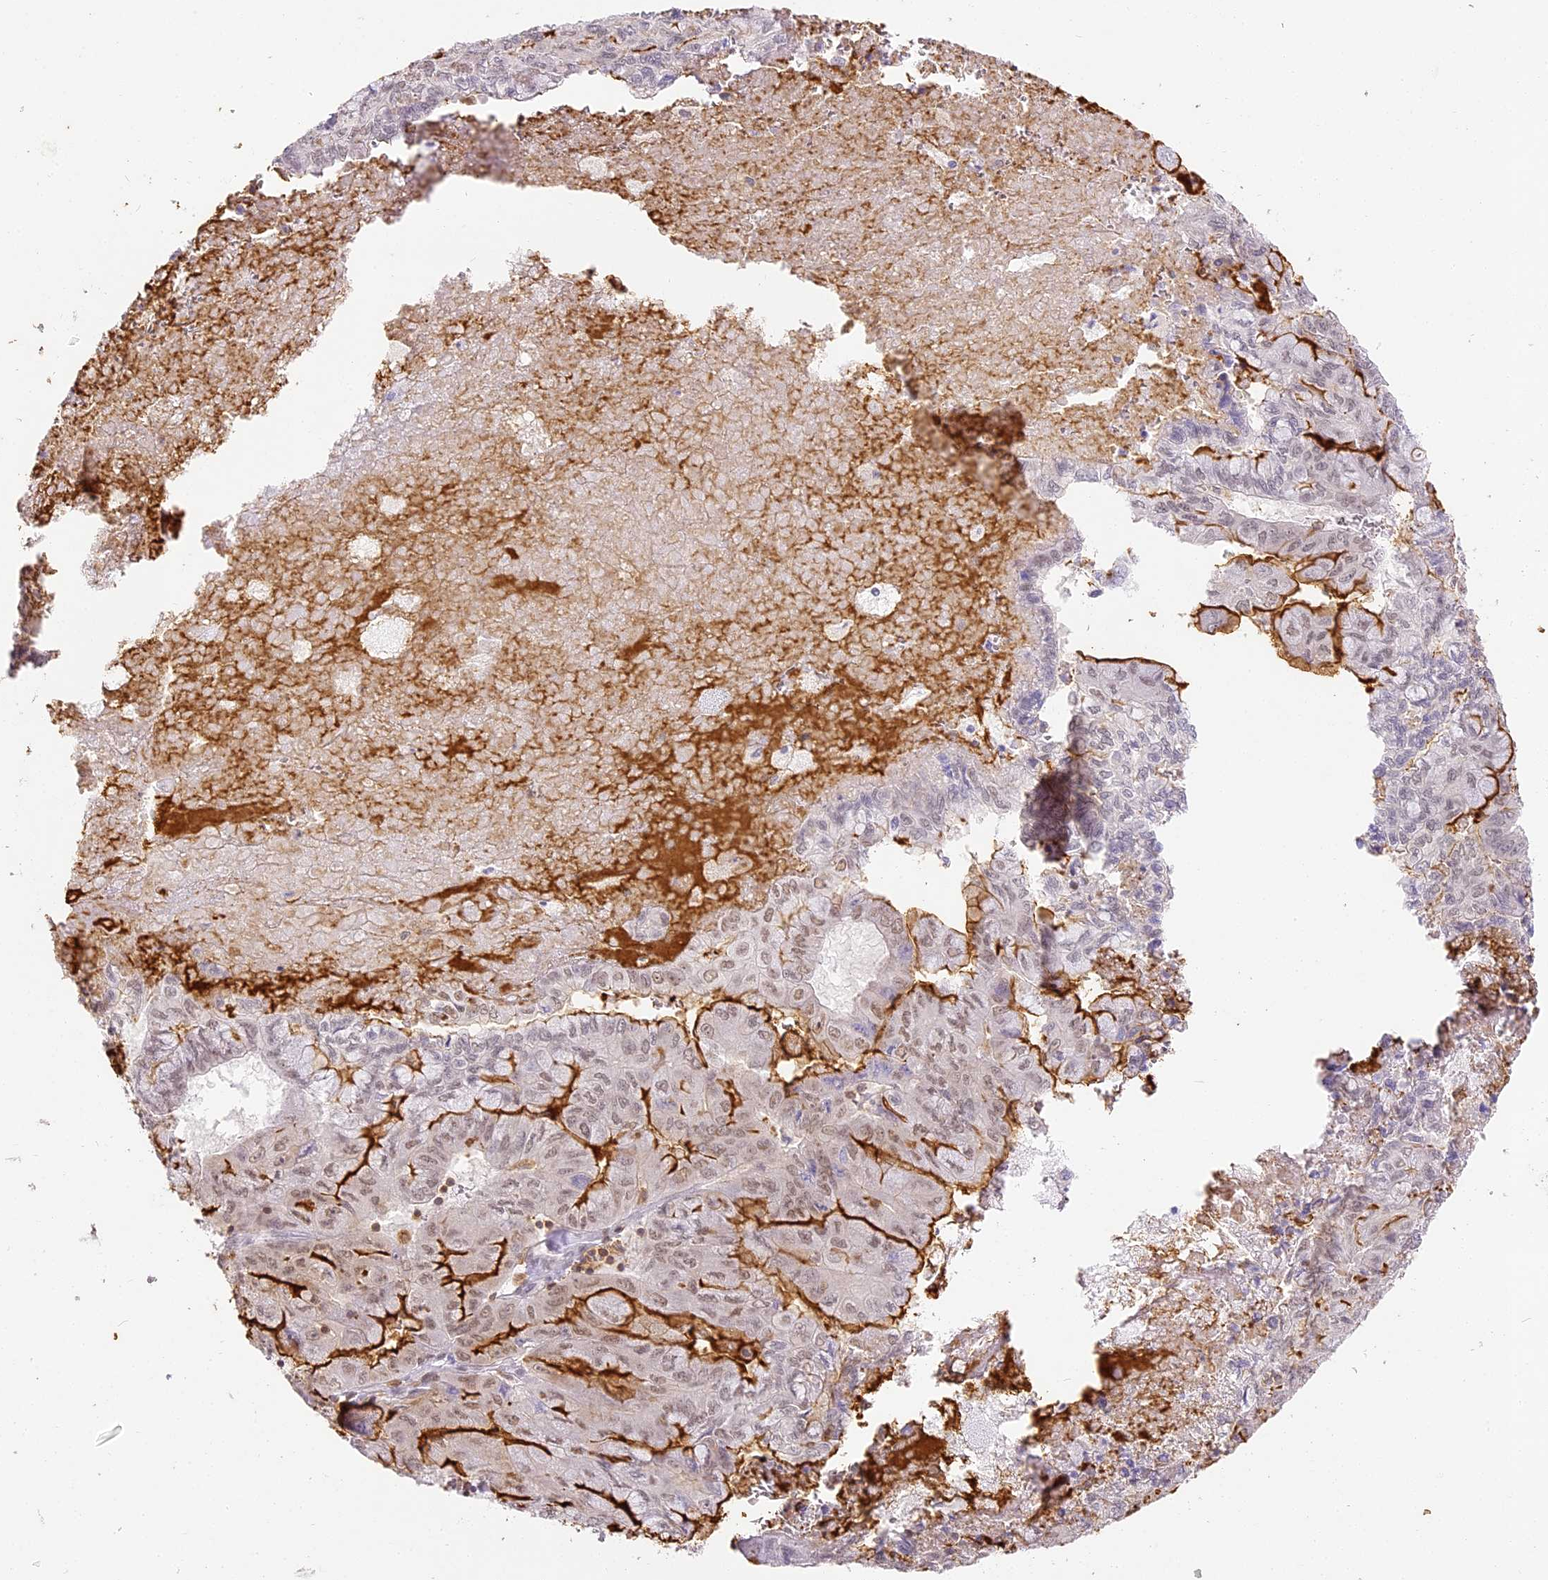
{"staining": {"intensity": "weak", "quantity": "<25%", "location": "nuclear"}, "tissue": "pancreatic cancer", "cell_type": "Tumor cells", "image_type": "cancer", "snomed": [{"axis": "morphology", "description": "Adenocarcinoma, NOS"}, {"axis": "topography", "description": "Pancreas"}], "caption": "Protein analysis of adenocarcinoma (pancreatic) reveals no significant expression in tumor cells.", "gene": "DOCK2", "patient": {"sex": "male", "age": 51}}